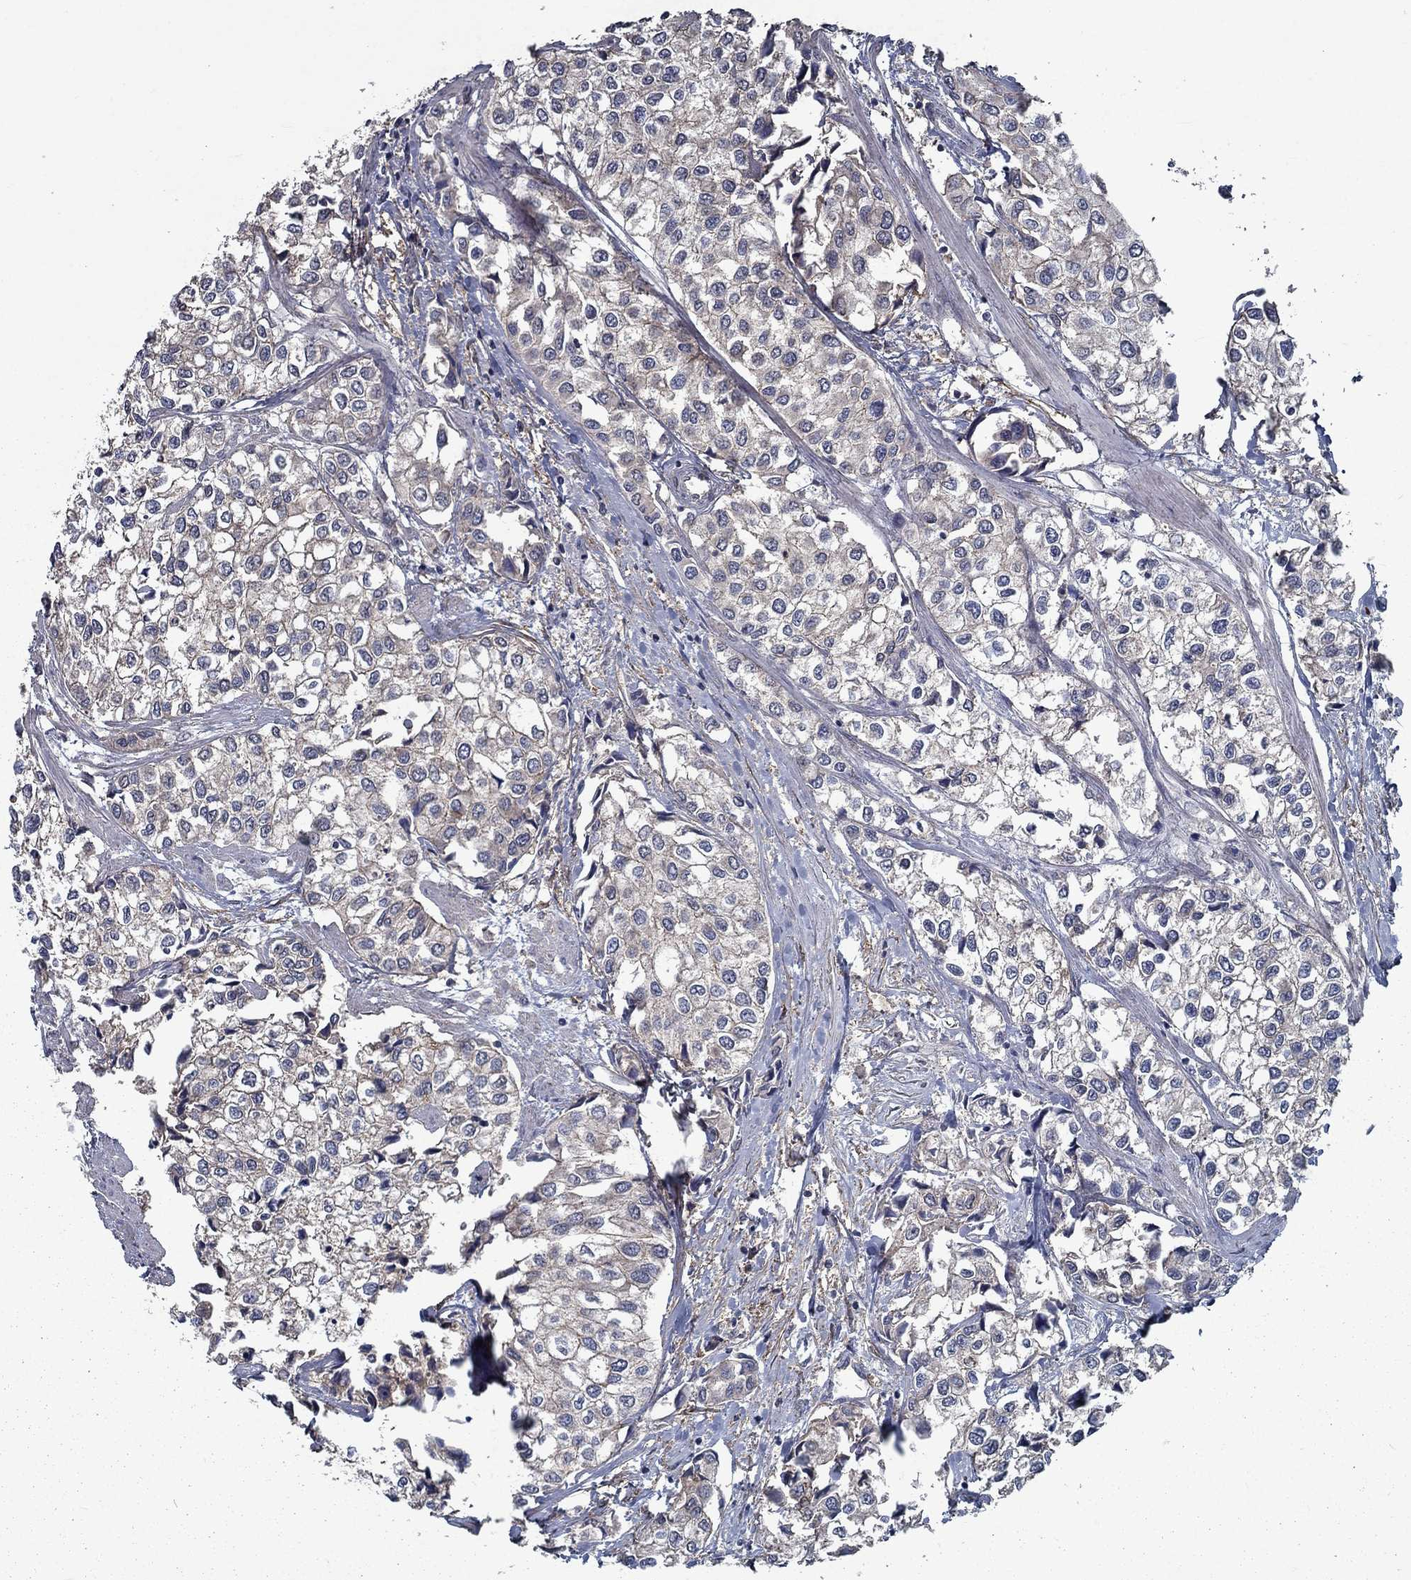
{"staining": {"intensity": "moderate", "quantity": "<25%", "location": "cytoplasmic/membranous"}, "tissue": "urothelial cancer", "cell_type": "Tumor cells", "image_type": "cancer", "snomed": [{"axis": "morphology", "description": "Urothelial carcinoma, High grade"}, {"axis": "topography", "description": "Urinary bladder"}], "caption": "This image displays immunohistochemistry (IHC) staining of human high-grade urothelial carcinoma, with low moderate cytoplasmic/membranous expression in about <25% of tumor cells.", "gene": "SLC44A1", "patient": {"sex": "male", "age": 73}}